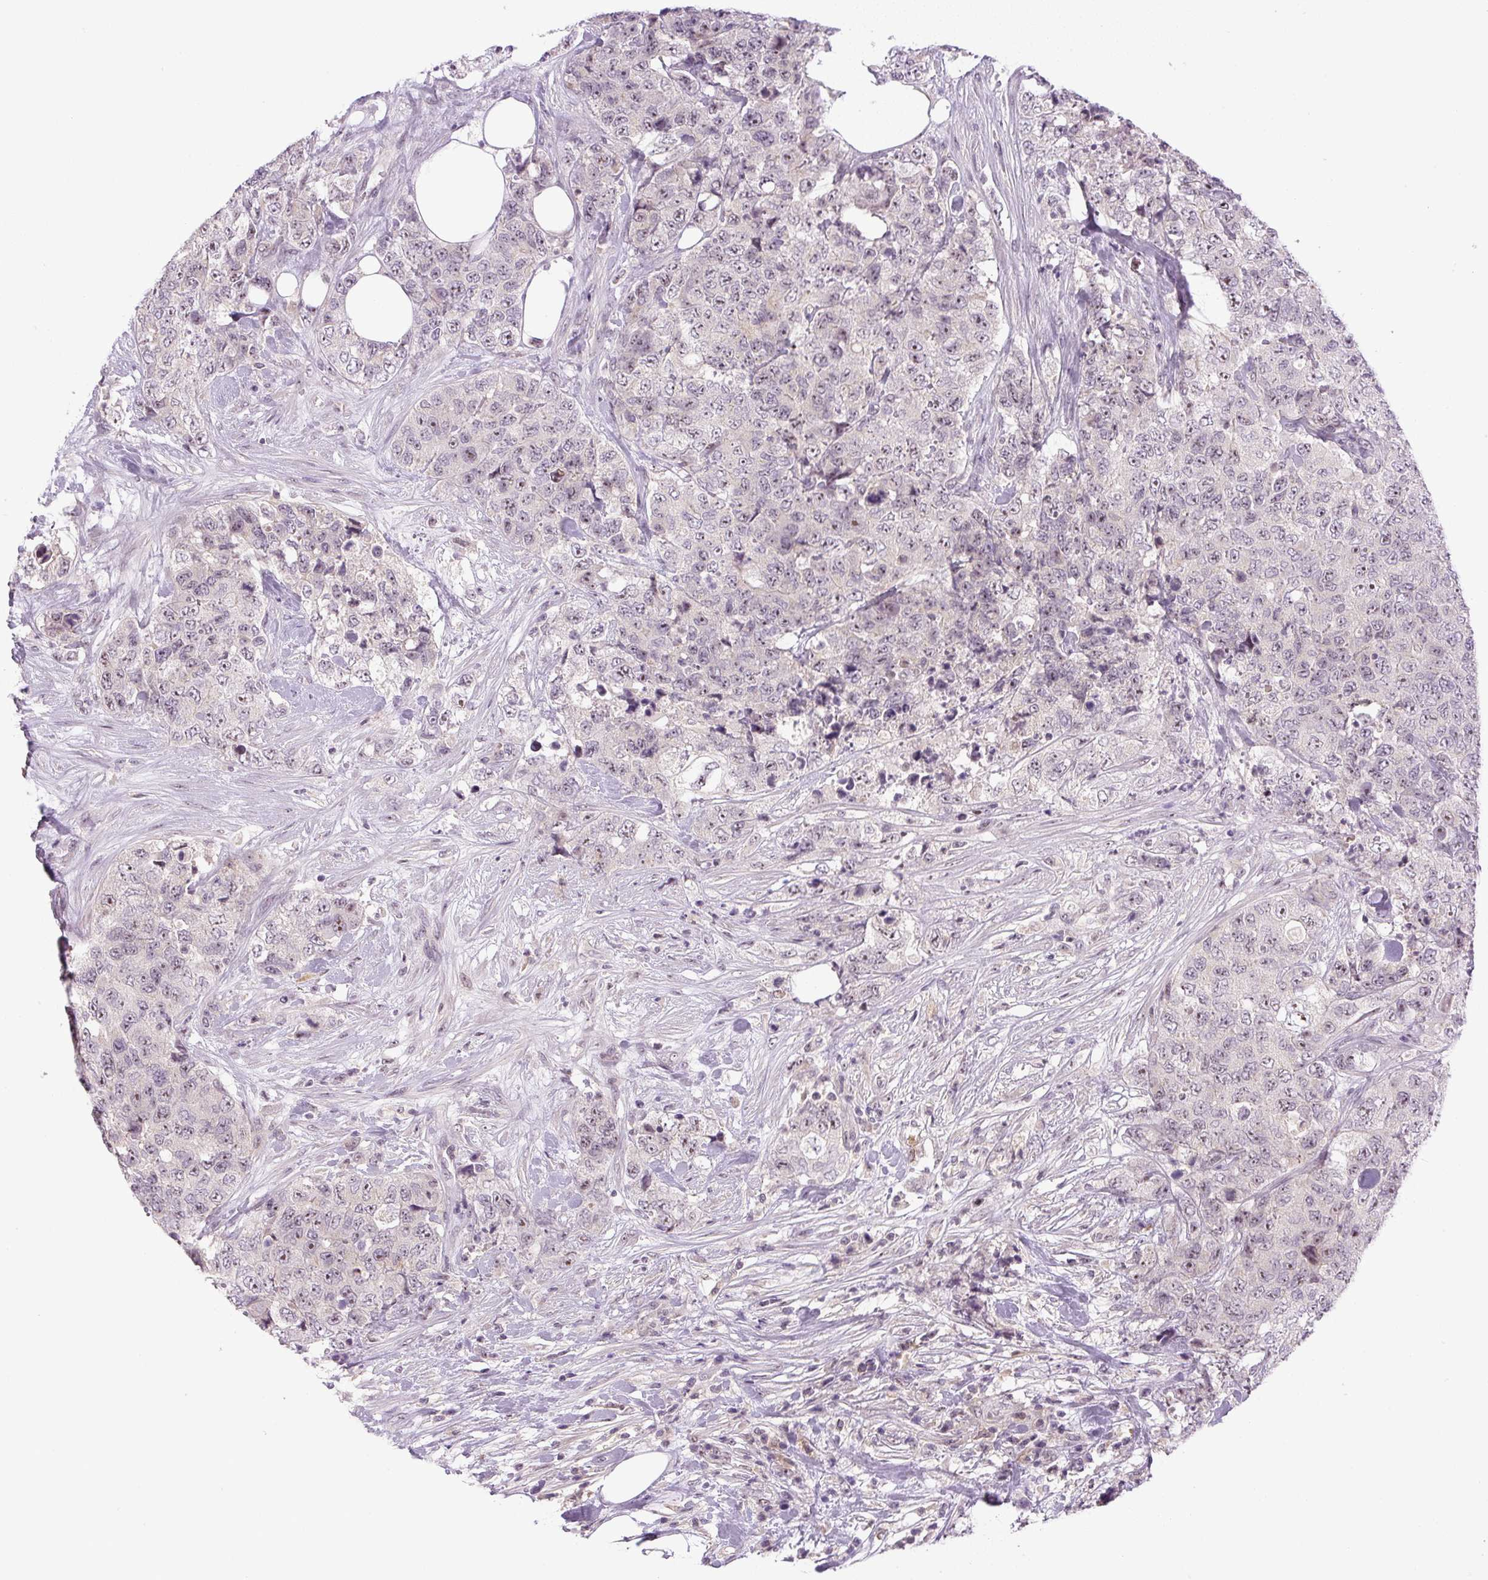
{"staining": {"intensity": "weak", "quantity": "<25%", "location": "nuclear"}, "tissue": "urothelial cancer", "cell_type": "Tumor cells", "image_type": "cancer", "snomed": [{"axis": "morphology", "description": "Urothelial carcinoma, High grade"}, {"axis": "topography", "description": "Urinary bladder"}], "caption": "An image of human urothelial cancer is negative for staining in tumor cells. Brightfield microscopy of immunohistochemistry (IHC) stained with DAB (brown) and hematoxylin (blue), captured at high magnification.", "gene": "SGF29", "patient": {"sex": "female", "age": 78}}